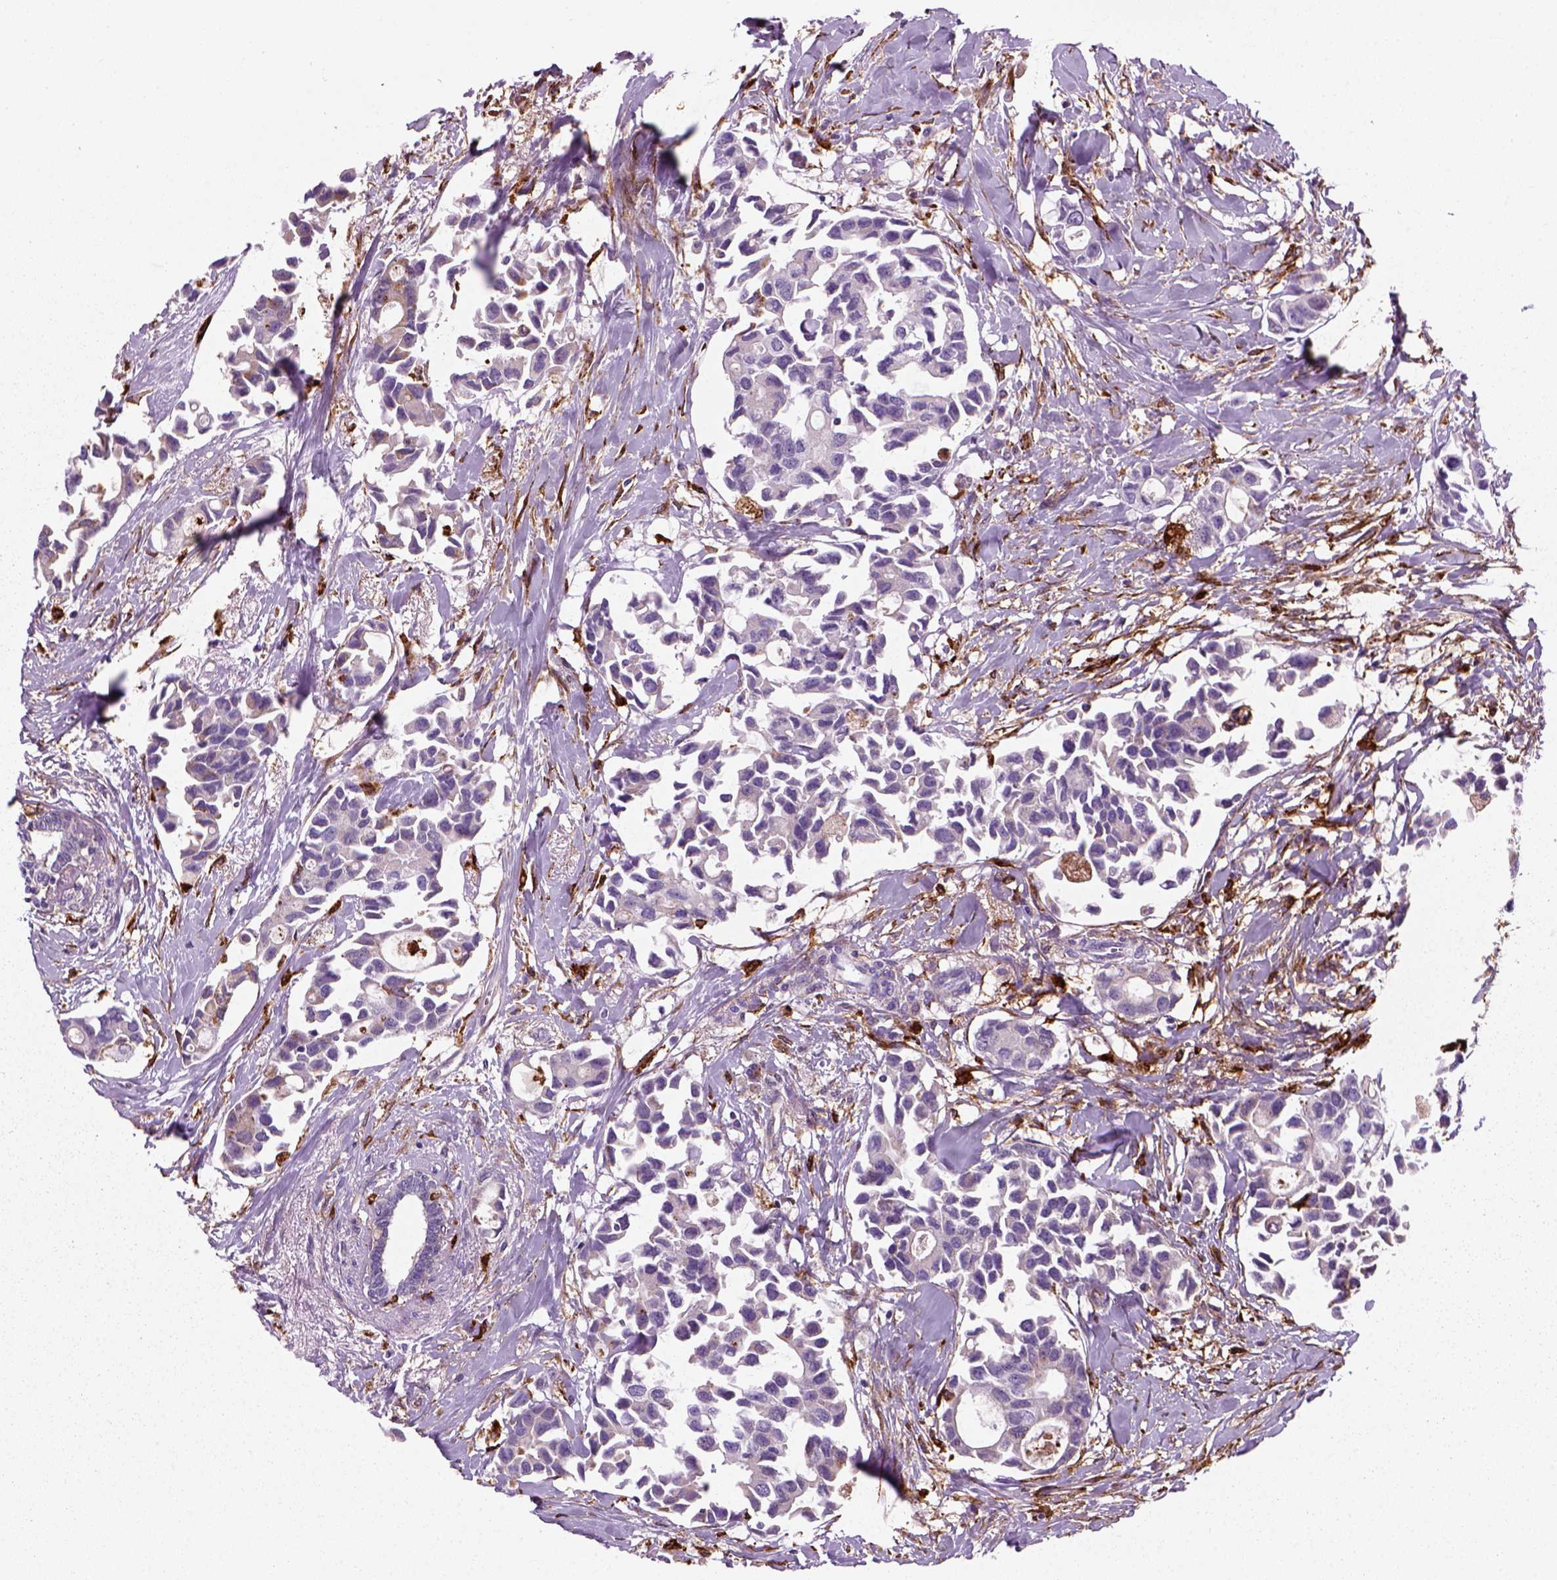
{"staining": {"intensity": "negative", "quantity": "none", "location": "none"}, "tissue": "breast cancer", "cell_type": "Tumor cells", "image_type": "cancer", "snomed": [{"axis": "morphology", "description": "Duct carcinoma"}, {"axis": "topography", "description": "Breast"}], "caption": "An immunohistochemistry (IHC) histopathology image of breast intraductal carcinoma is shown. There is no staining in tumor cells of breast intraductal carcinoma.", "gene": "MARCKS", "patient": {"sex": "female", "age": 83}}